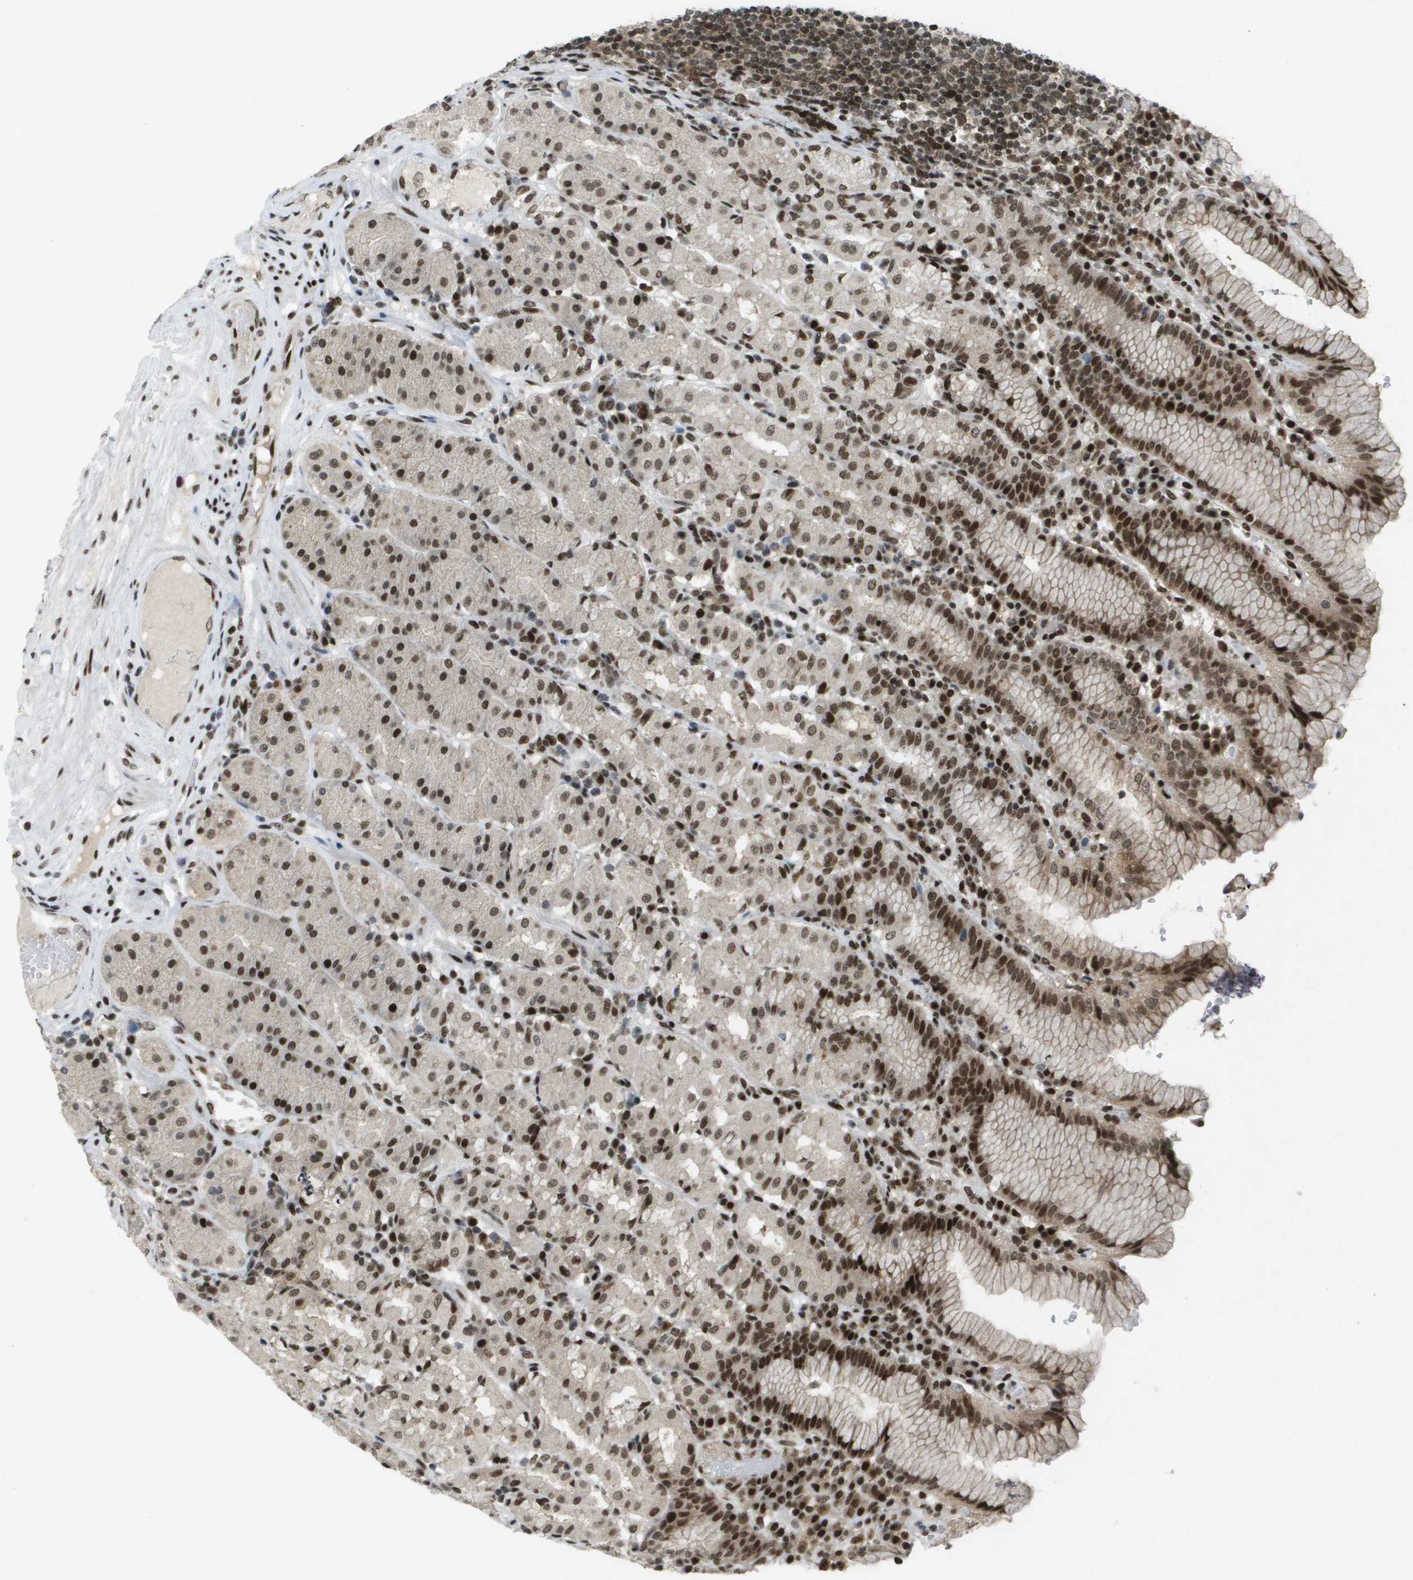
{"staining": {"intensity": "strong", "quantity": "25%-75%", "location": "cytoplasmic/membranous,nuclear"}, "tissue": "stomach", "cell_type": "Glandular cells", "image_type": "normal", "snomed": [{"axis": "morphology", "description": "Normal tissue, NOS"}, {"axis": "topography", "description": "Stomach"}, {"axis": "topography", "description": "Stomach, lower"}], "caption": "This photomicrograph displays unremarkable stomach stained with IHC to label a protein in brown. The cytoplasmic/membranous,nuclear of glandular cells show strong positivity for the protein. Nuclei are counter-stained blue.", "gene": "IRF7", "patient": {"sex": "female", "age": 56}}